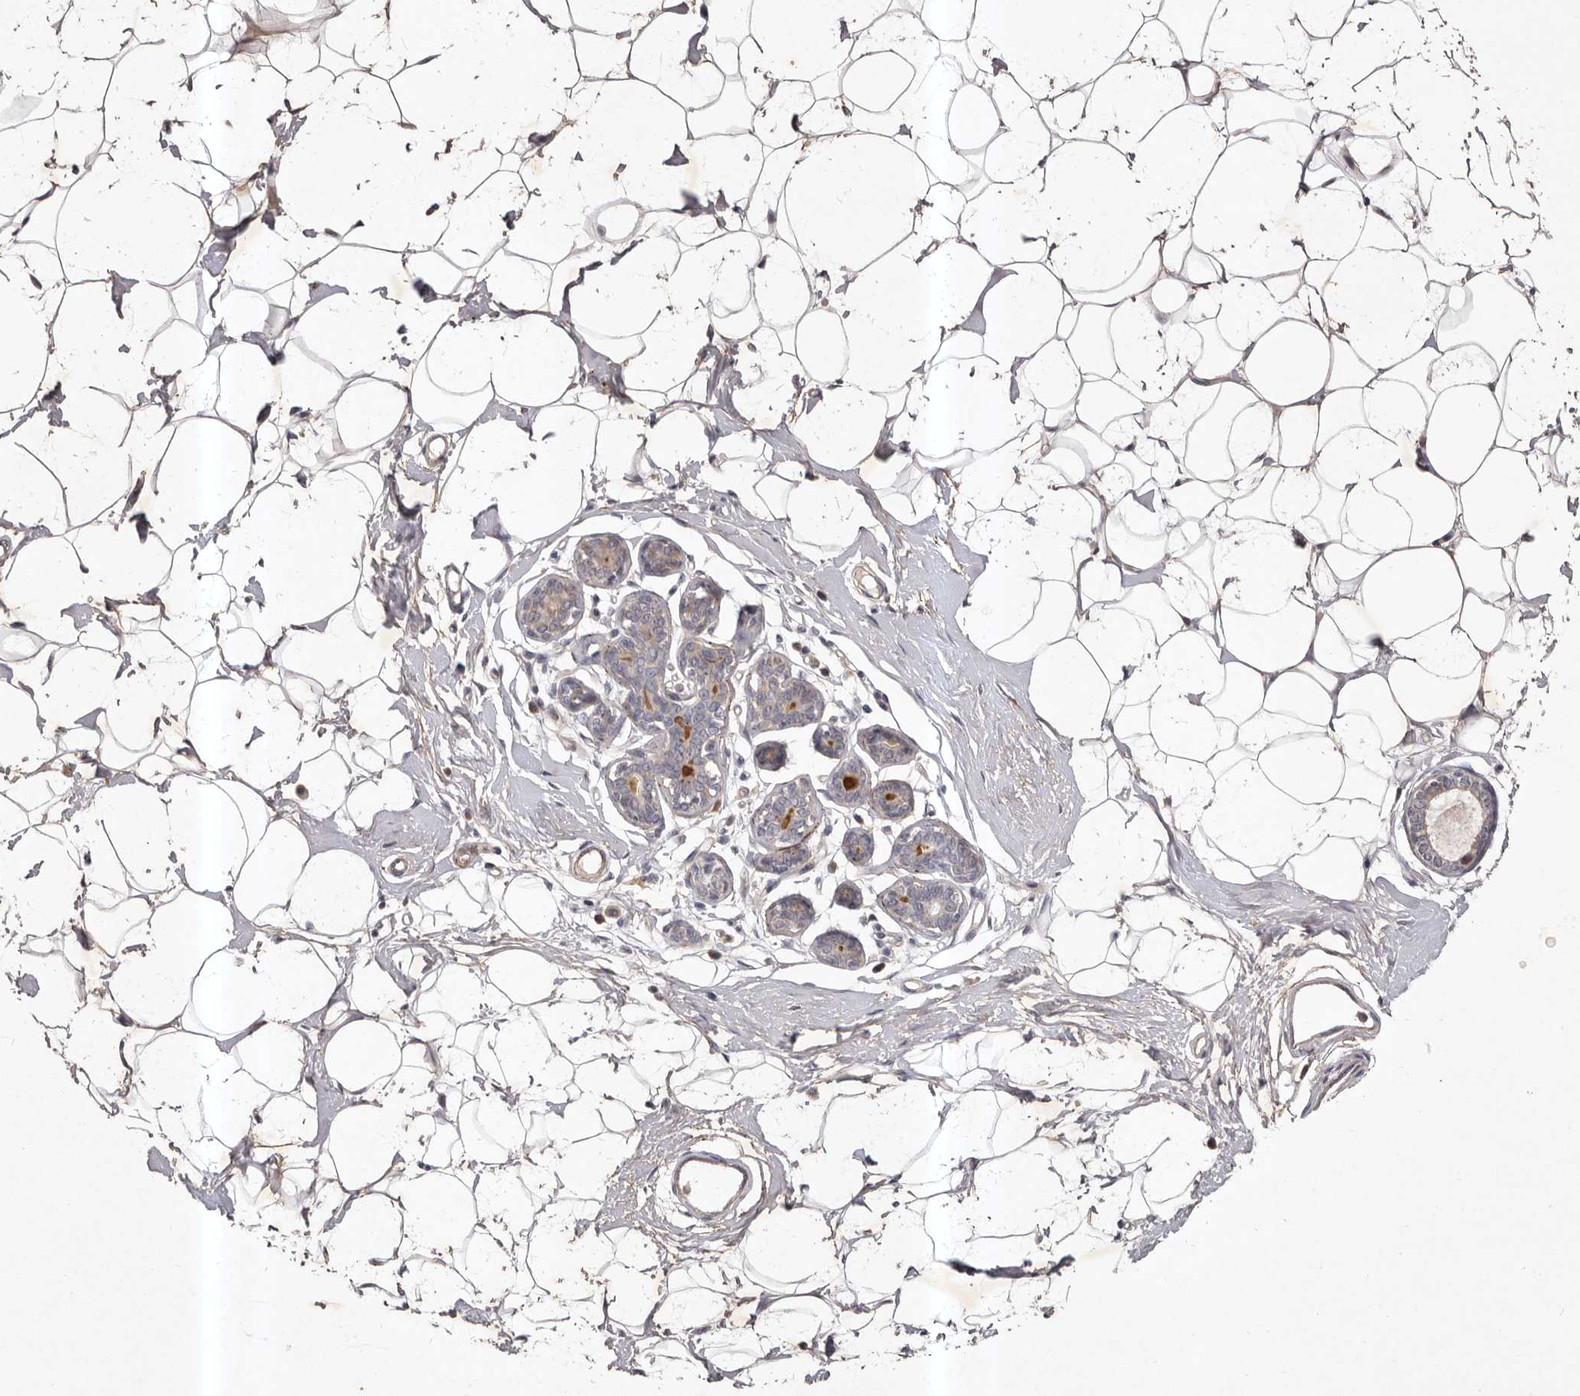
{"staining": {"intensity": "negative", "quantity": "none", "location": "none"}, "tissue": "adipose tissue", "cell_type": "Adipocytes", "image_type": "normal", "snomed": [{"axis": "morphology", "description": "Normal tissue, NOS"}, {"axis": "topography", "description": "Breast"}], "caption": "This is a histopathology image of IHC staining of unremarkable adipose tissue, which shows no expression in adipocytes.", "gene": "HBS1L", "patient": {"sex": "female", "age": 23}}